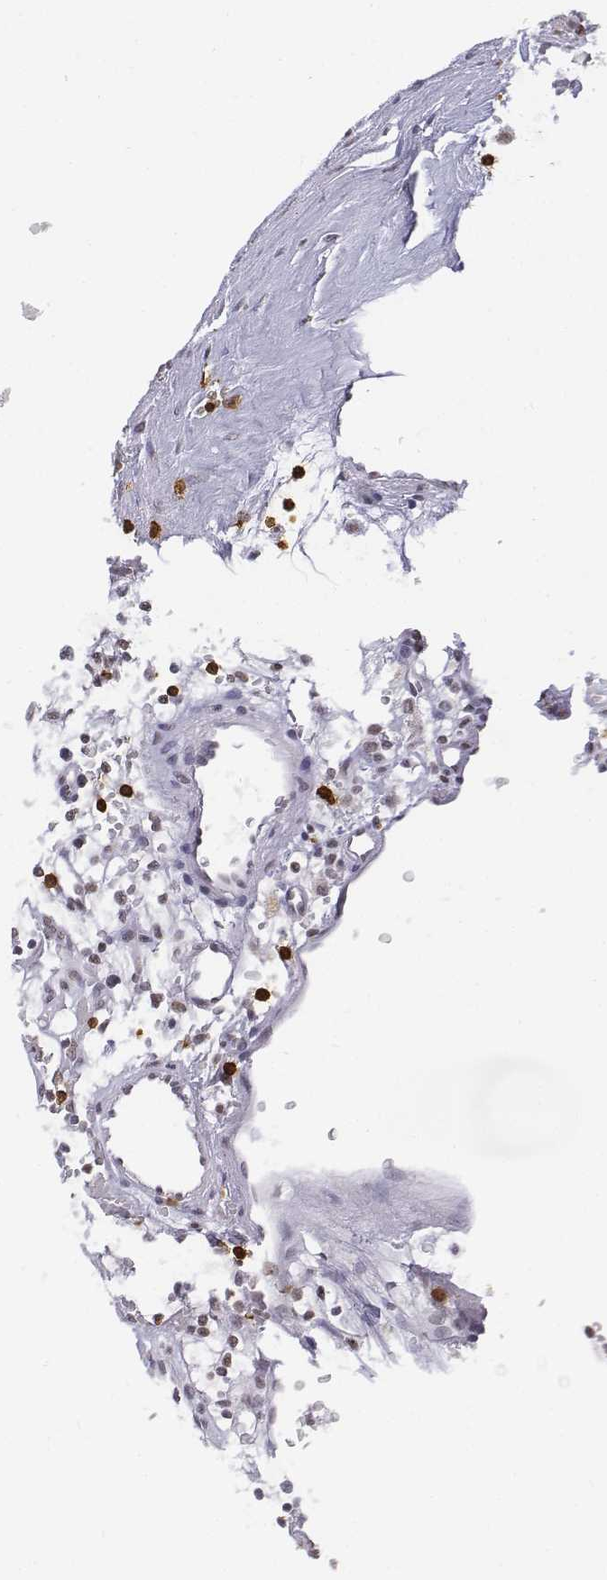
{"staining": {"intensity": "weak", "quantity": "25%-75%", "location": "nuclear"}, "tissue": "renal cancer", "cell_type": "Tumor cells", "image_type": "cancer", "snomed": [{"axis": "morphology", "description": "Adenocarcinoma, NOS"}, {"axis": "topography", "description": "Kidney"}], "caption": "Protein analysis of renal cancer tissue displays weak nuclear positivity in approximately 25%-75% of tumor cells. (IHC, brightfield microscopy, high magnification).", "gene": "CD3E", "patient": {"sex": "female", "age": 64}}